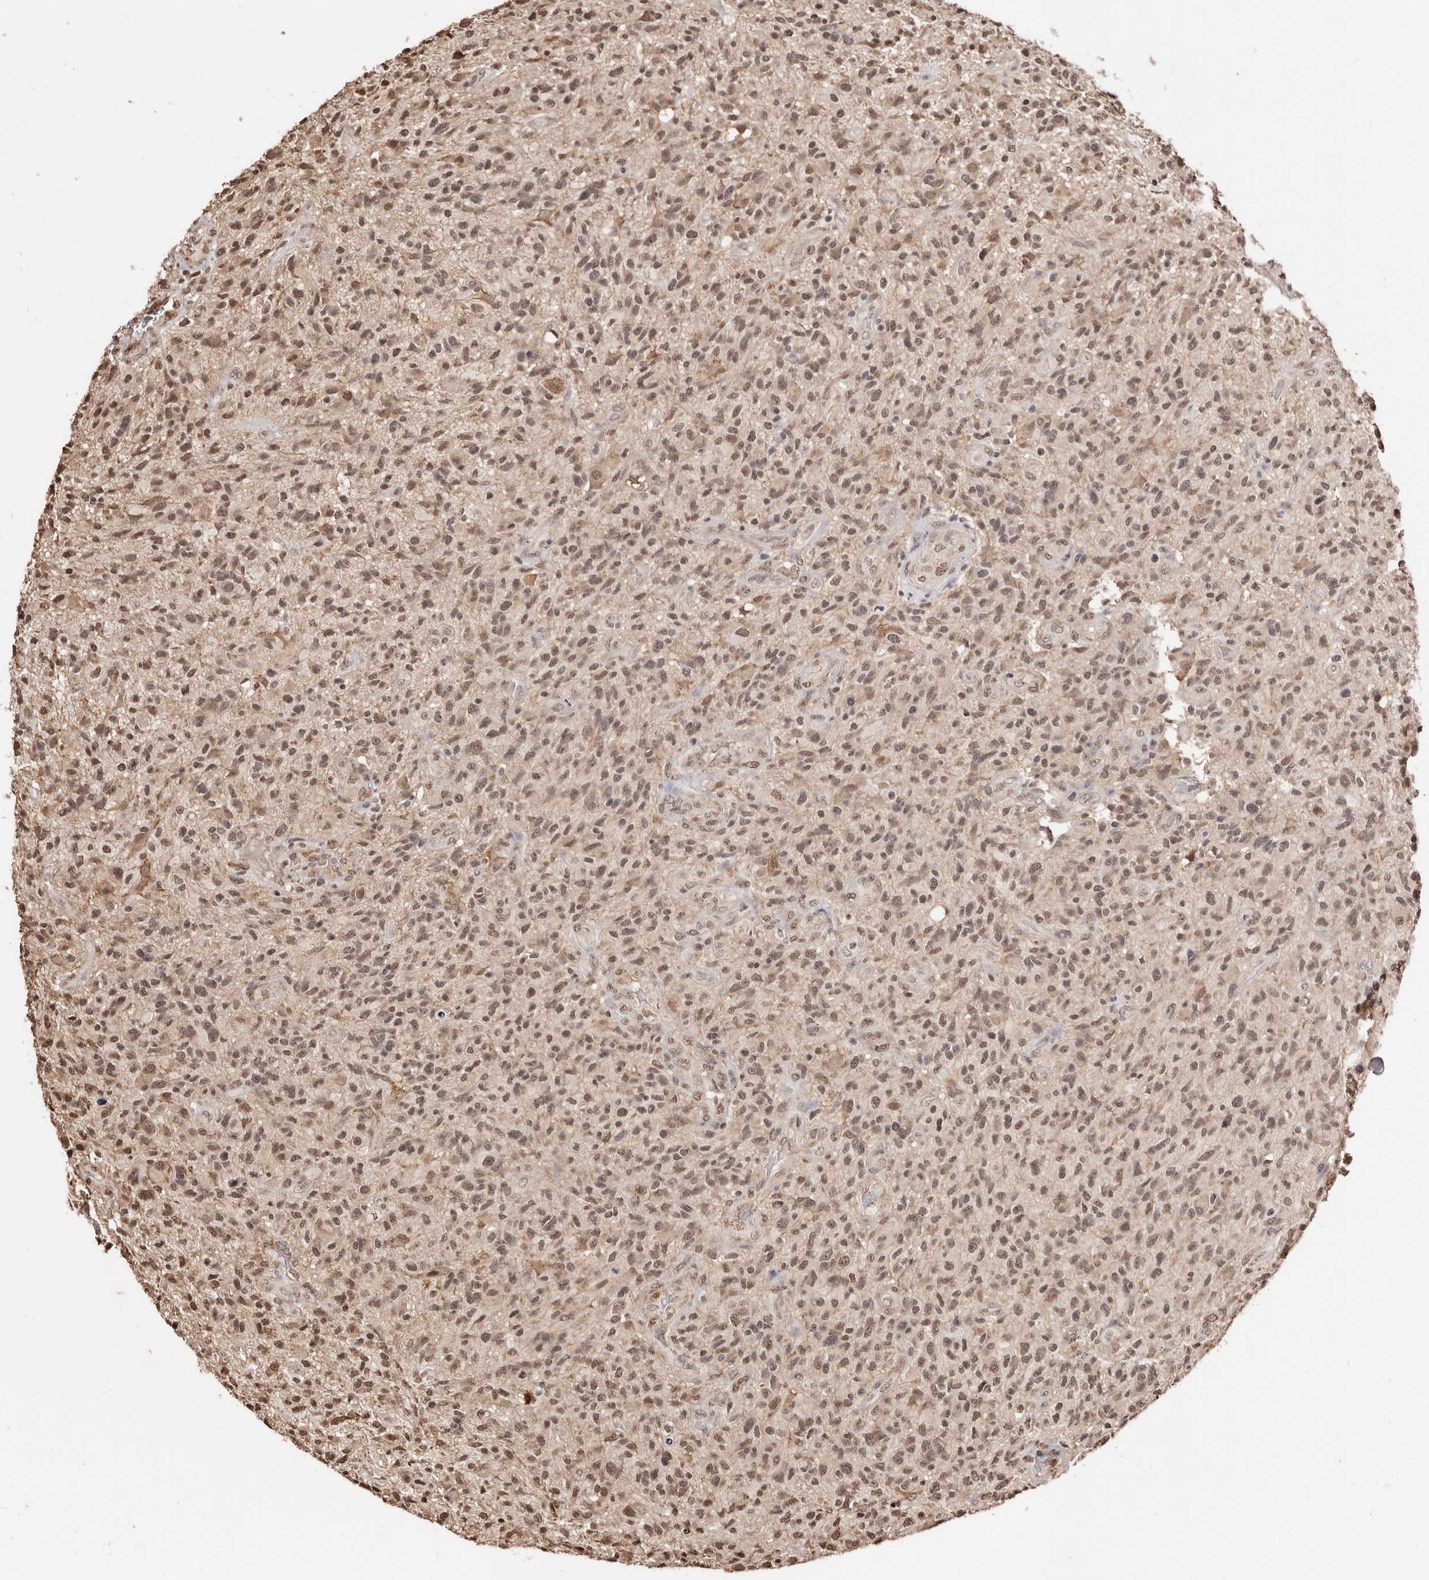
{"staining": {"intensity": "moderate", "quantity": ">75%", "location": "nuclear"}, "tissue": "glioma", "cell_type": "Tumor cells", "image_type": "cancer", "snomed": [{"axis": "morphology", "description": "Glioma, malignant, High grade"}, {"axis": "topography", "description": "Brain"}], "caption": "Malignant glioma (high-grade) stained with a protein marker exhibits moderate staining in tumor cells.", "gene": "BICRAL", "patient": {"sex": "male", "age": 47}}